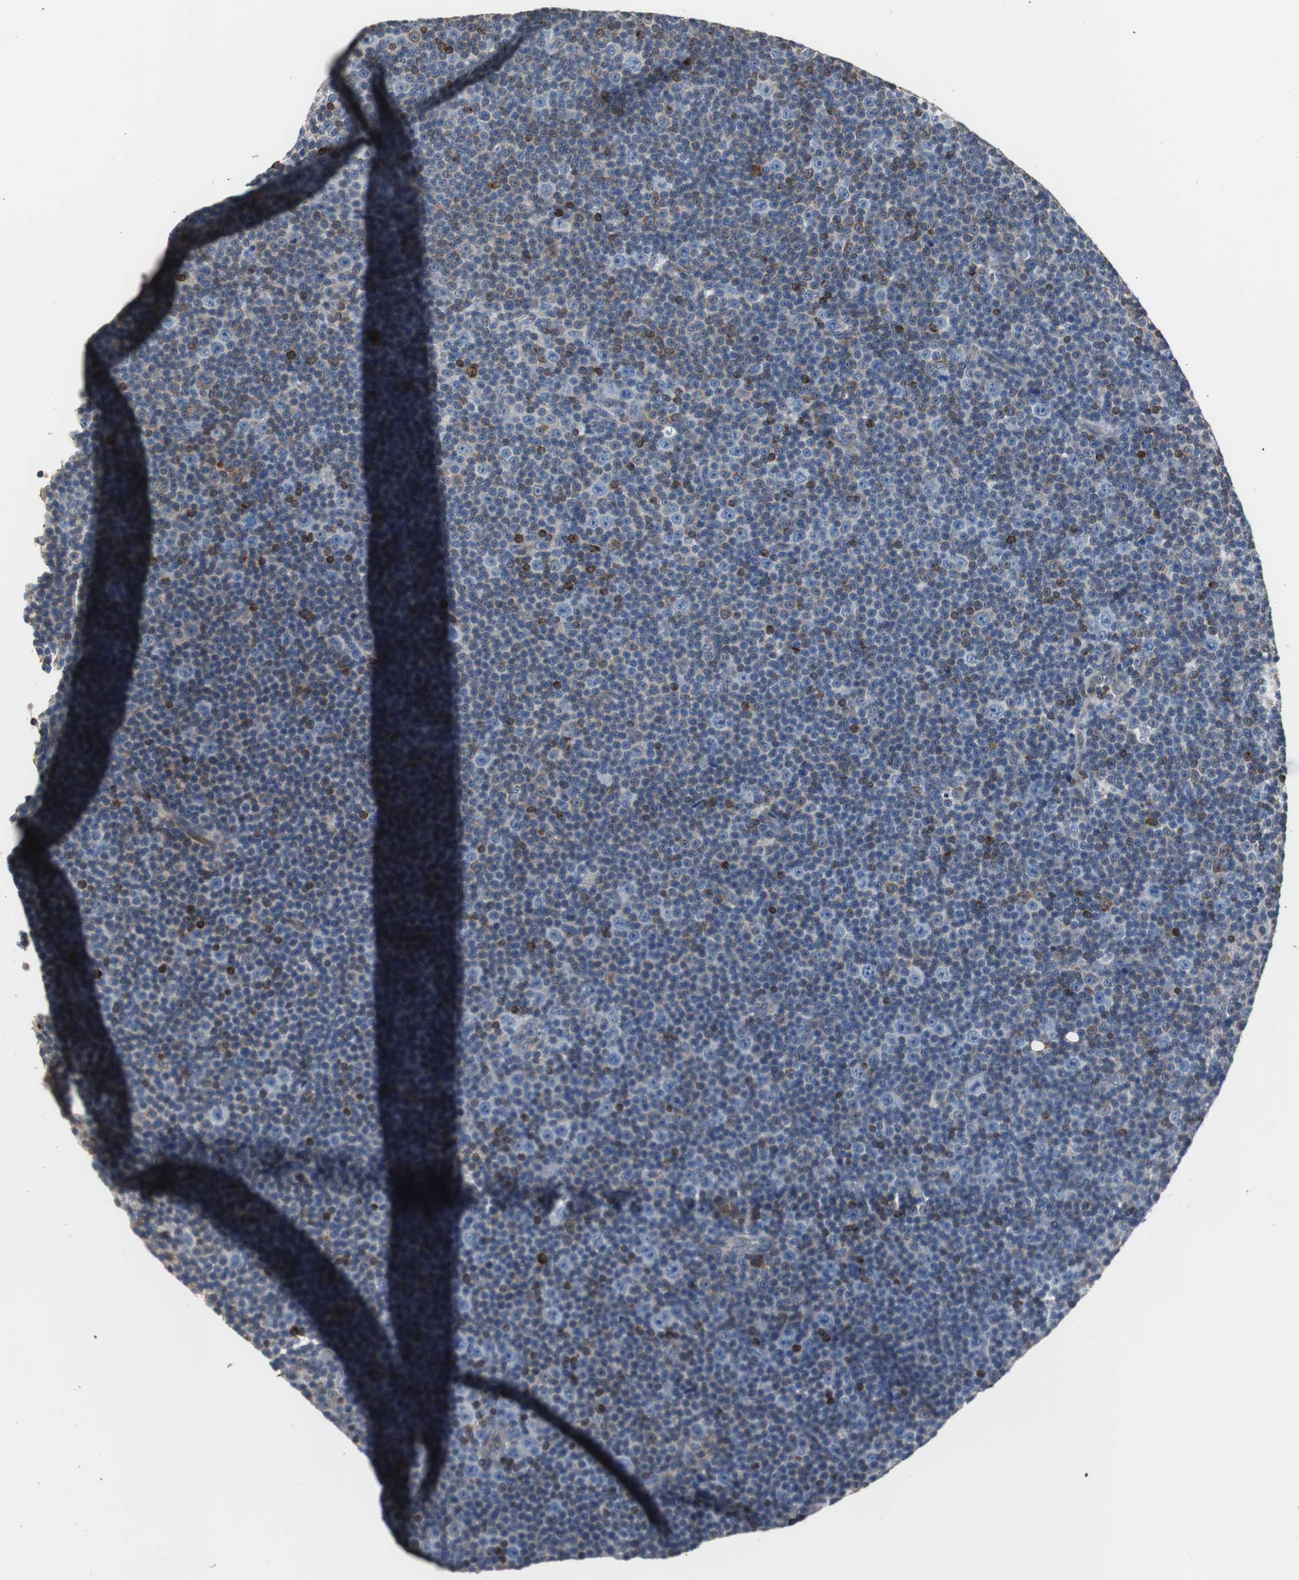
{"staining": {"intensity": "strong", "quantity": "<25%", "location": "cytoplasmic/membranous"}, "tissue": "lymphoma", "cell_type": "Tumor cells", "image_type": "cancer", "snomed": [{"axis": "morphology", "description": "Malignant lymphoma, non-Hodgkin's type, Low grade"}, {"axis": "topography", "description": "Lymph node"}], "caption": "Low-grade malignant lymphoma, non-Hodgkin's type stained for a protein reveals strong cytoplasmic/membranous positivity in tumor cells. Using DAB (brown) and hematoxylin (blue) stains, captured at high magnification using brightfield microscopy.", "gene": "PBXIP1", "patient": {"sex": "female", "age": 67}}